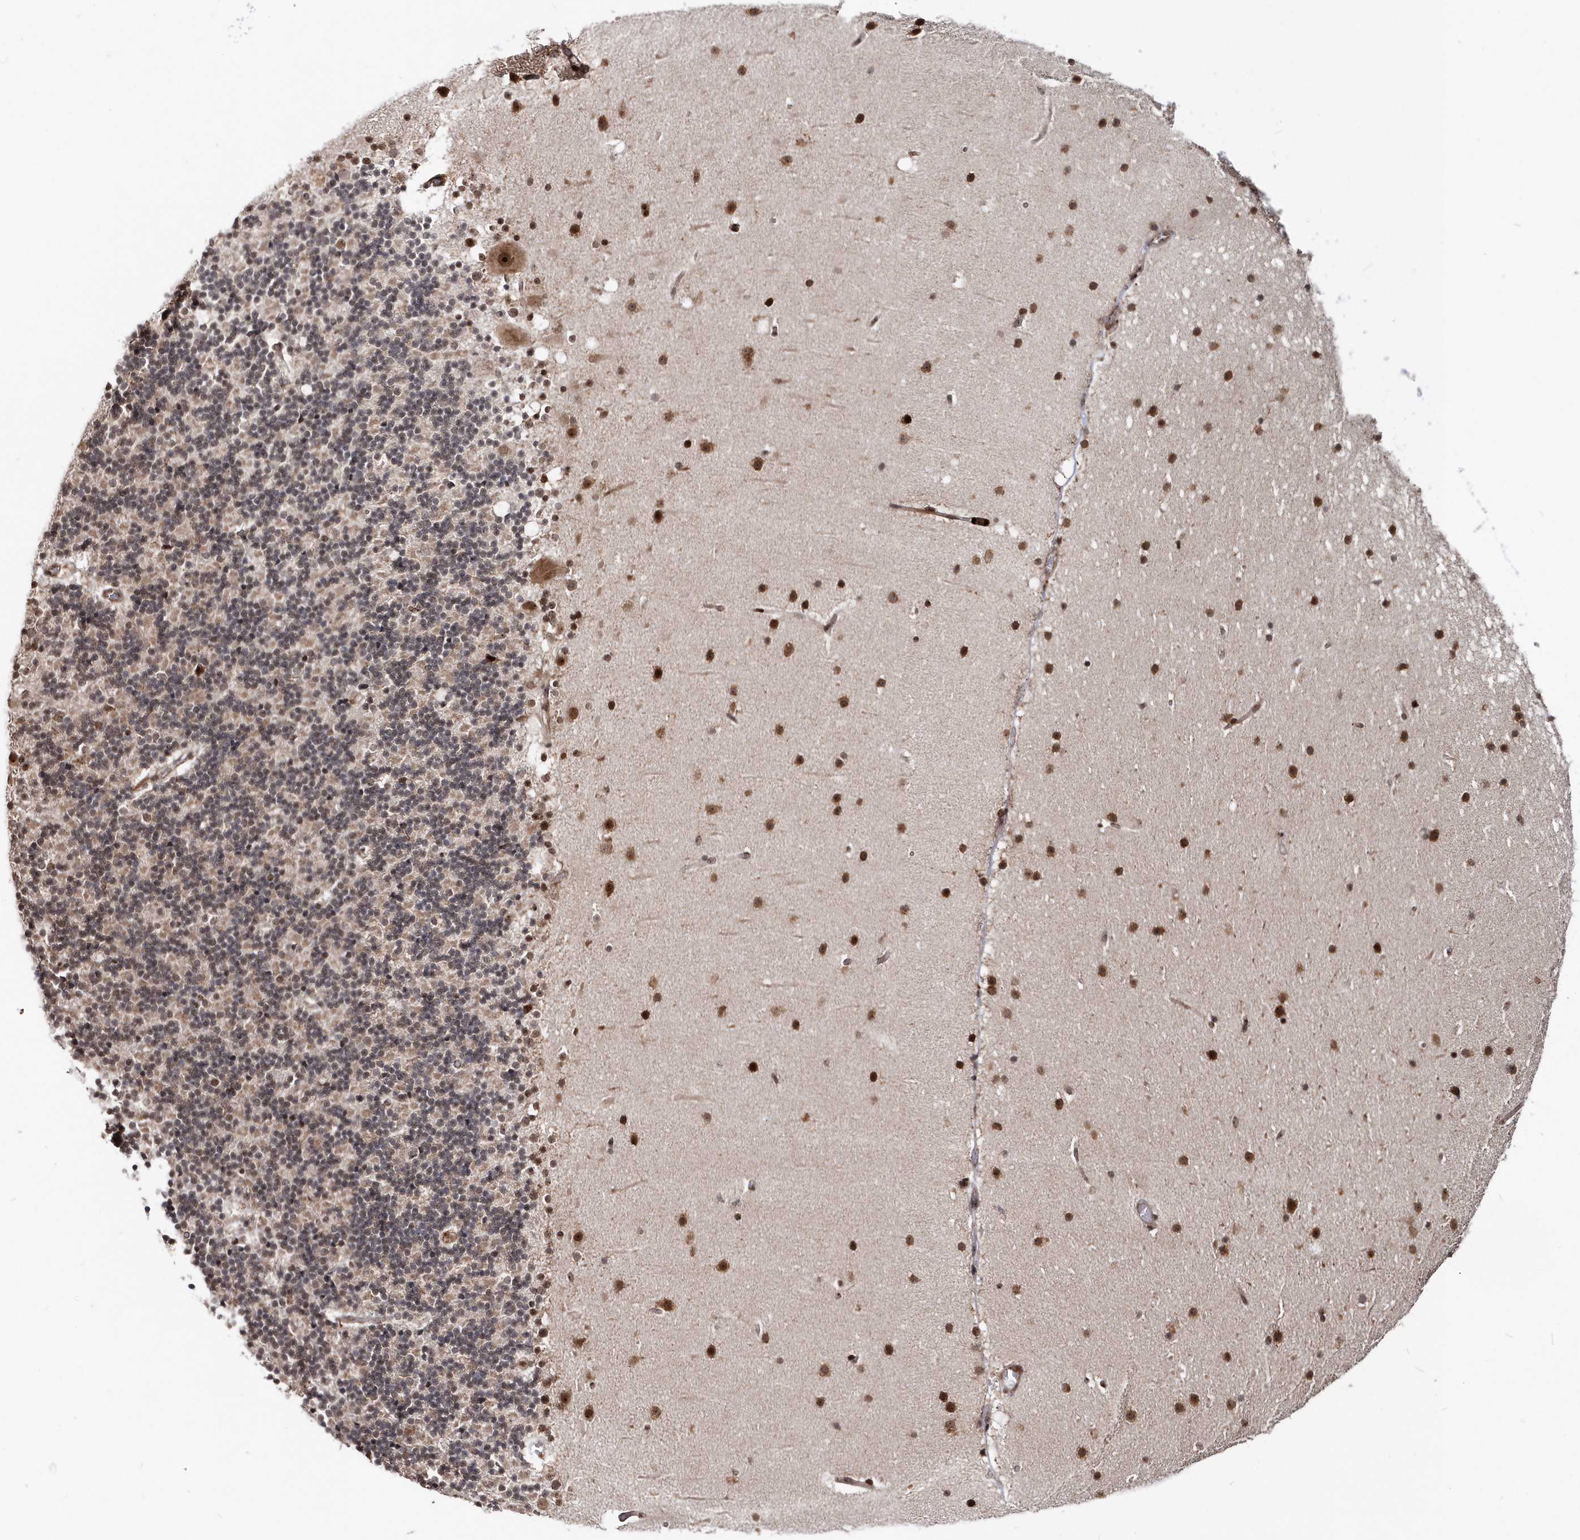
{"staining": {"intensity": "negative", "quantity": "none", "location": "none"}, "tissue": "cerebellum", "cell_type": "Cells in granular layer", "image_type": "normal", "snomed": [{"axis": "morphology", "description": "Normal tissue, NOS"}, {"axis": "topography", "description": "Cerebellum"}], "caption": "Immunohistochemistry (IHC) image of unremarkable human cerebellum stained for a protein (brown), which demonstrates no positivity in cells in granular layer.", "gene": "SOWAHB", "patient": {"sex": "male", "age": 57}}